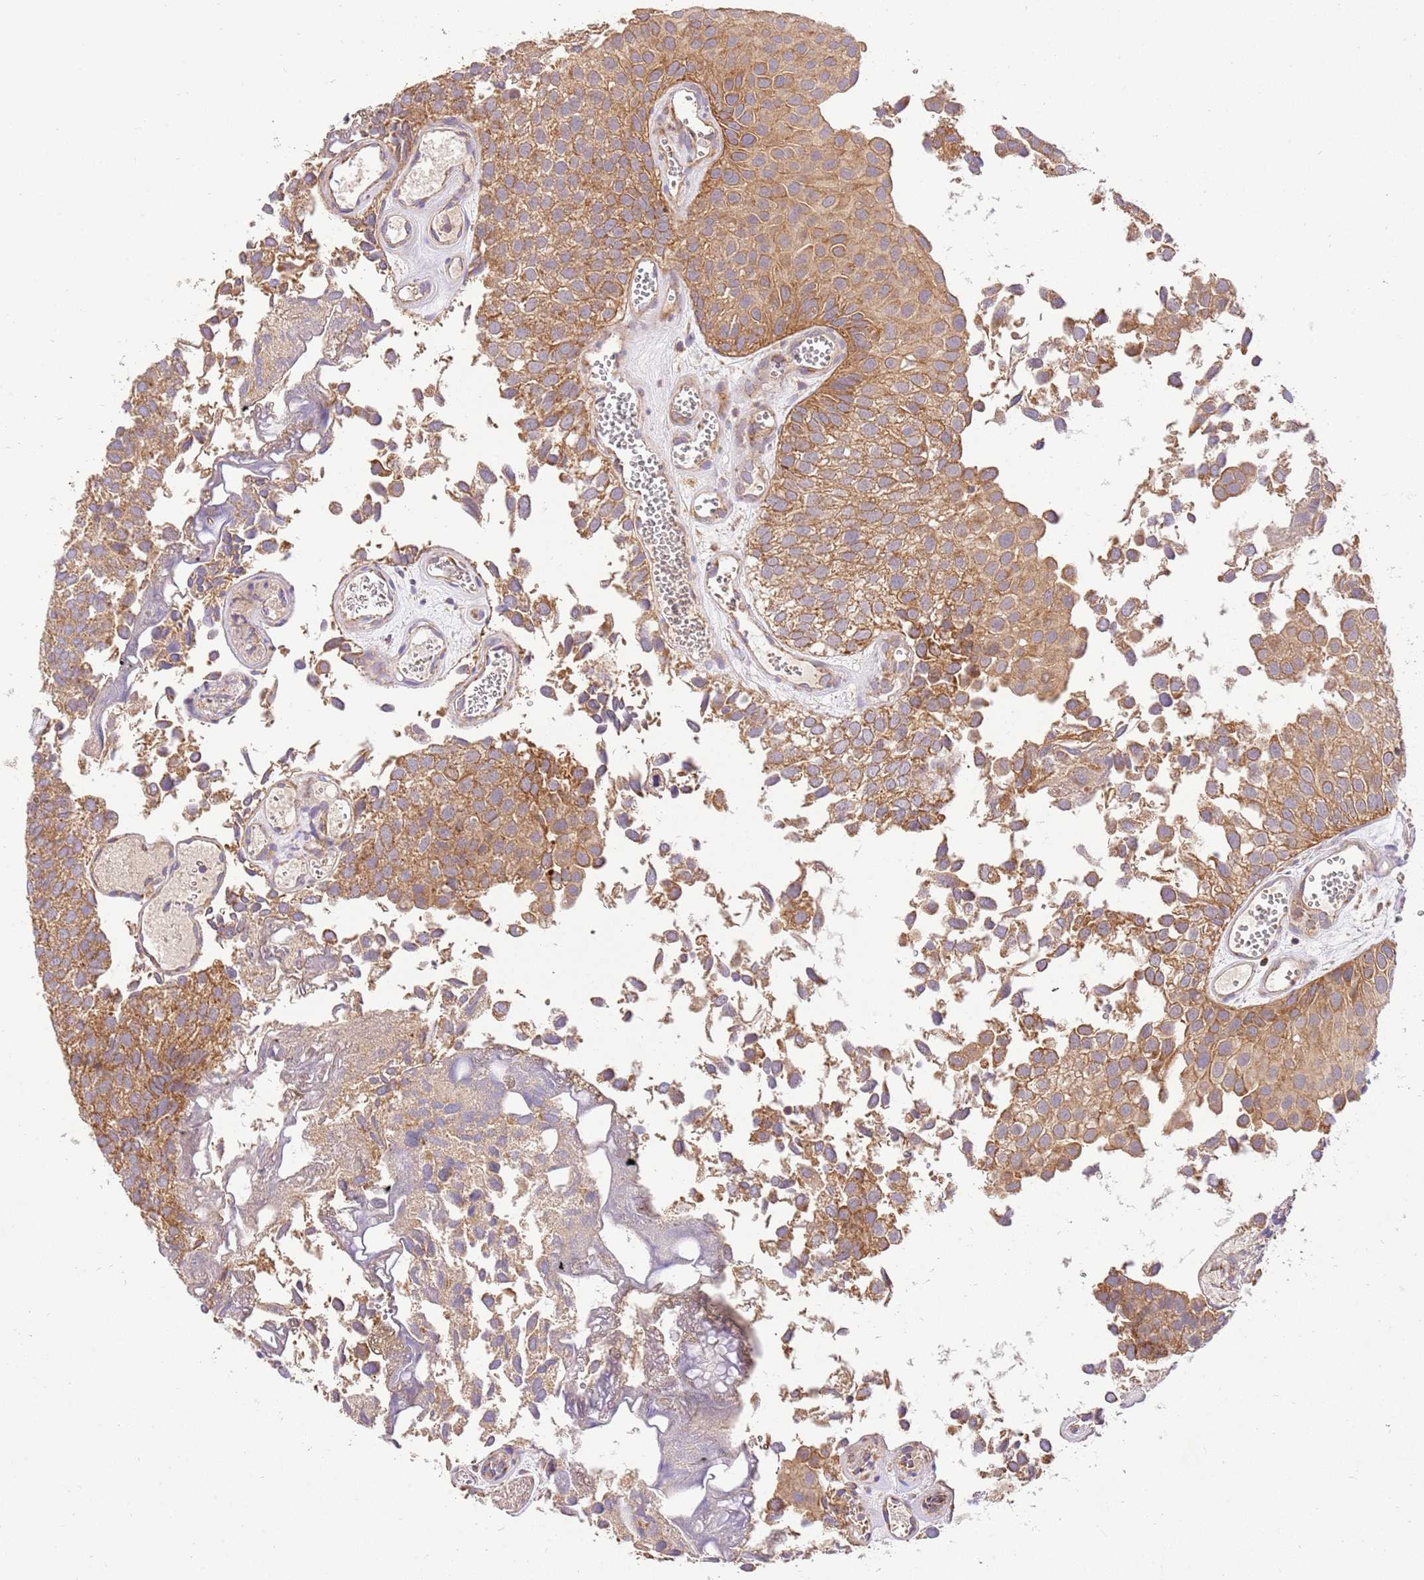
{"staining": {"intensity": "moderate", "quantity": ">75%", "location": "cytoplasmic/membranous"}, "tissue": "urothelial cancer", "cell_type": "Tumor cells", "image_type": "cancer", "snomed": [{"axis": "morphology", "description": "Urothelial carcinoma, Low grade"}, {"axis": "topography", "description": "Urinary bladder"}], "caption": "Protein staining reveals moderate cytoplasmic/membranous positivity in about >75% of tumor cells in low-grade urothelial carcinoma. (DAB IHC with brightfield microscopy, high magnification).", "gene": "SPATA2L", "patient": {"sex": "male", "age": 88}}